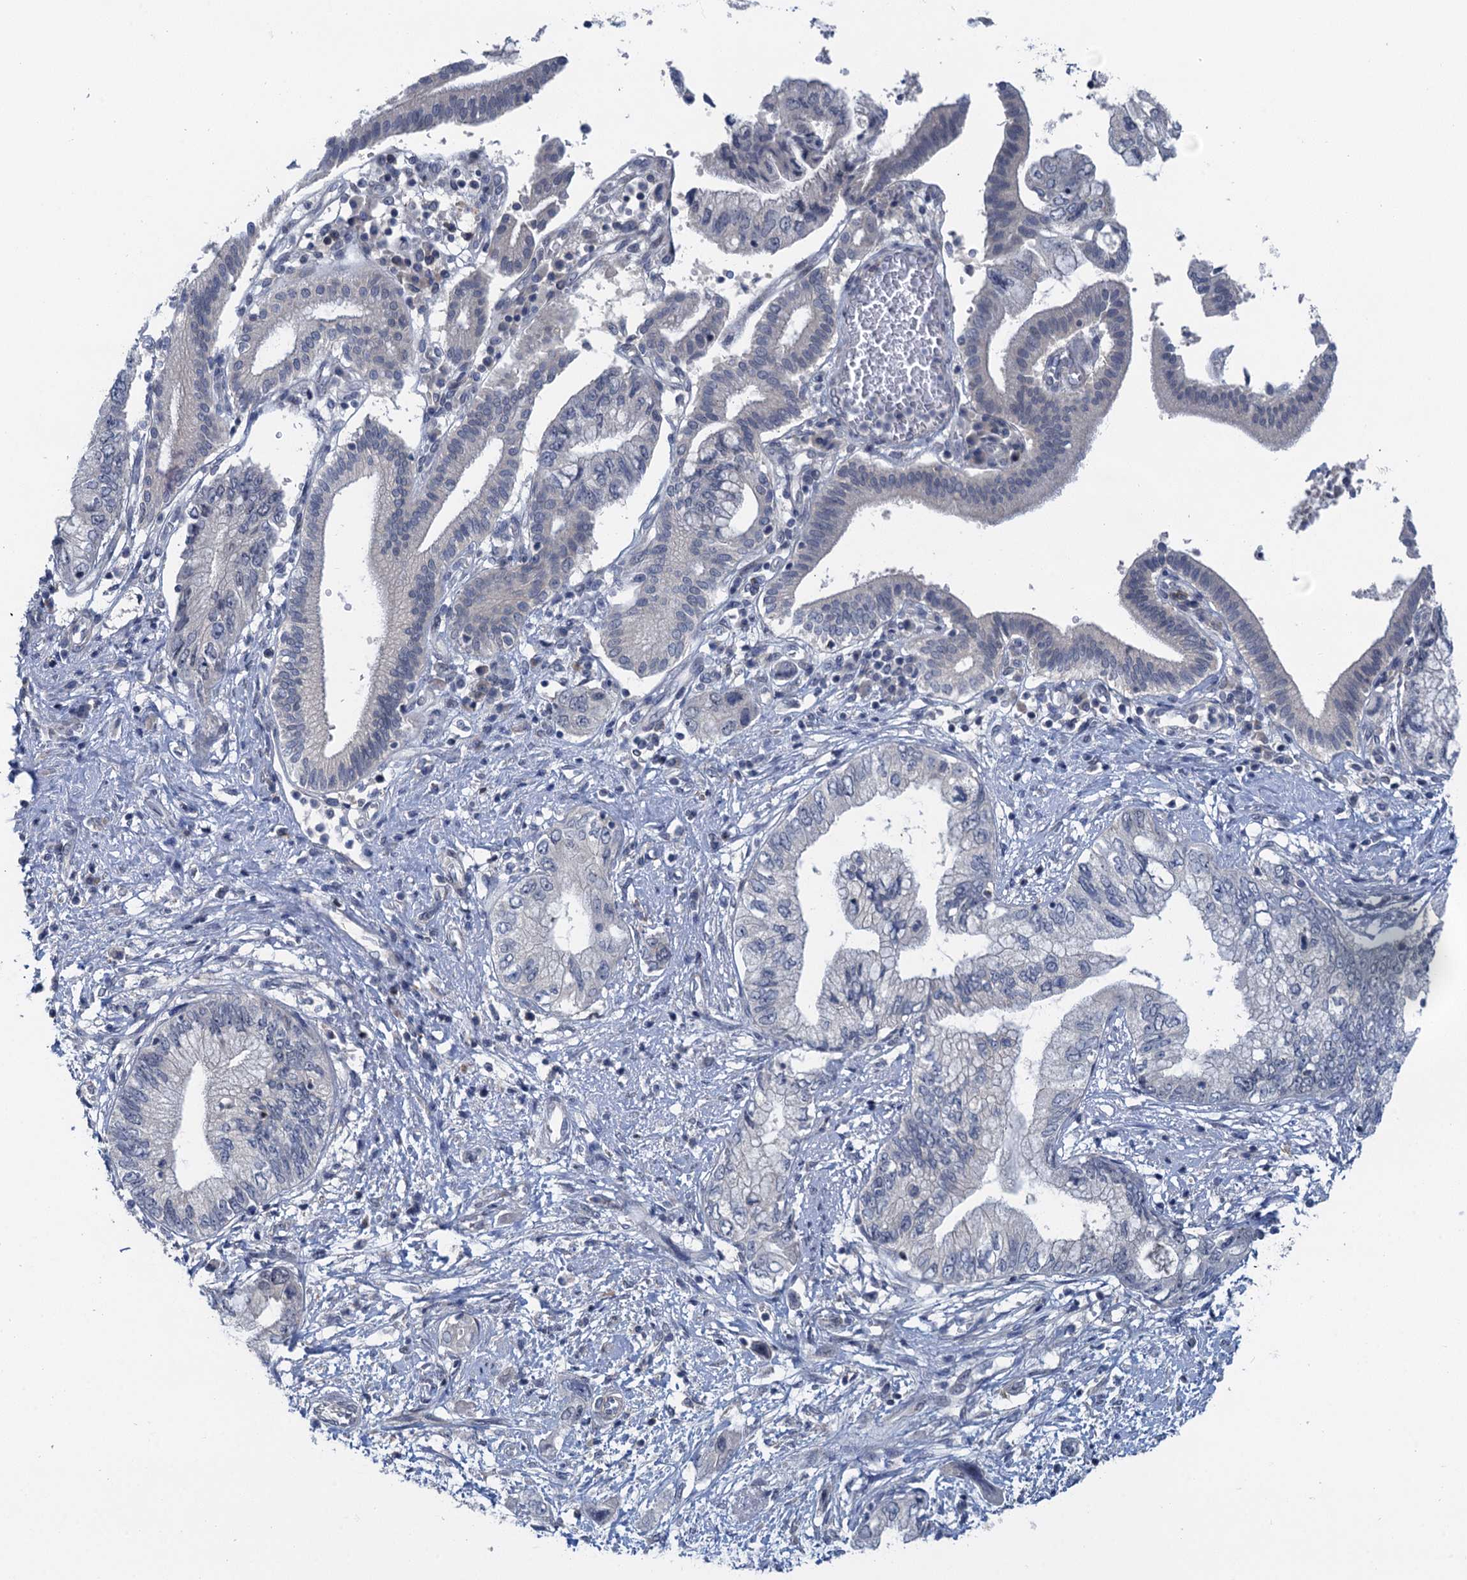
{"staining": {"intensity": "negative", "quantity": "none", "location": "none"}, "tissue": "pancreatic cancer", "cell_type": "Tumor cells", "image_type": "cancer", "snomed": [{"axis": "morphology", "description": "Adenocarcinoma, NOS"}, {"axis": "topography", "description": "Pancreas"}], "caption": "IHC of human pancreatic cancer exhibits no positivity in tumor cells. The staining is performed using DAB (3,3'-diaminobenzidine) brown chromogen with nuclei counter-stained in using hematoxylin.", "gene": "MRFAP1", "patient": {"sex": "female", "age": 73}}